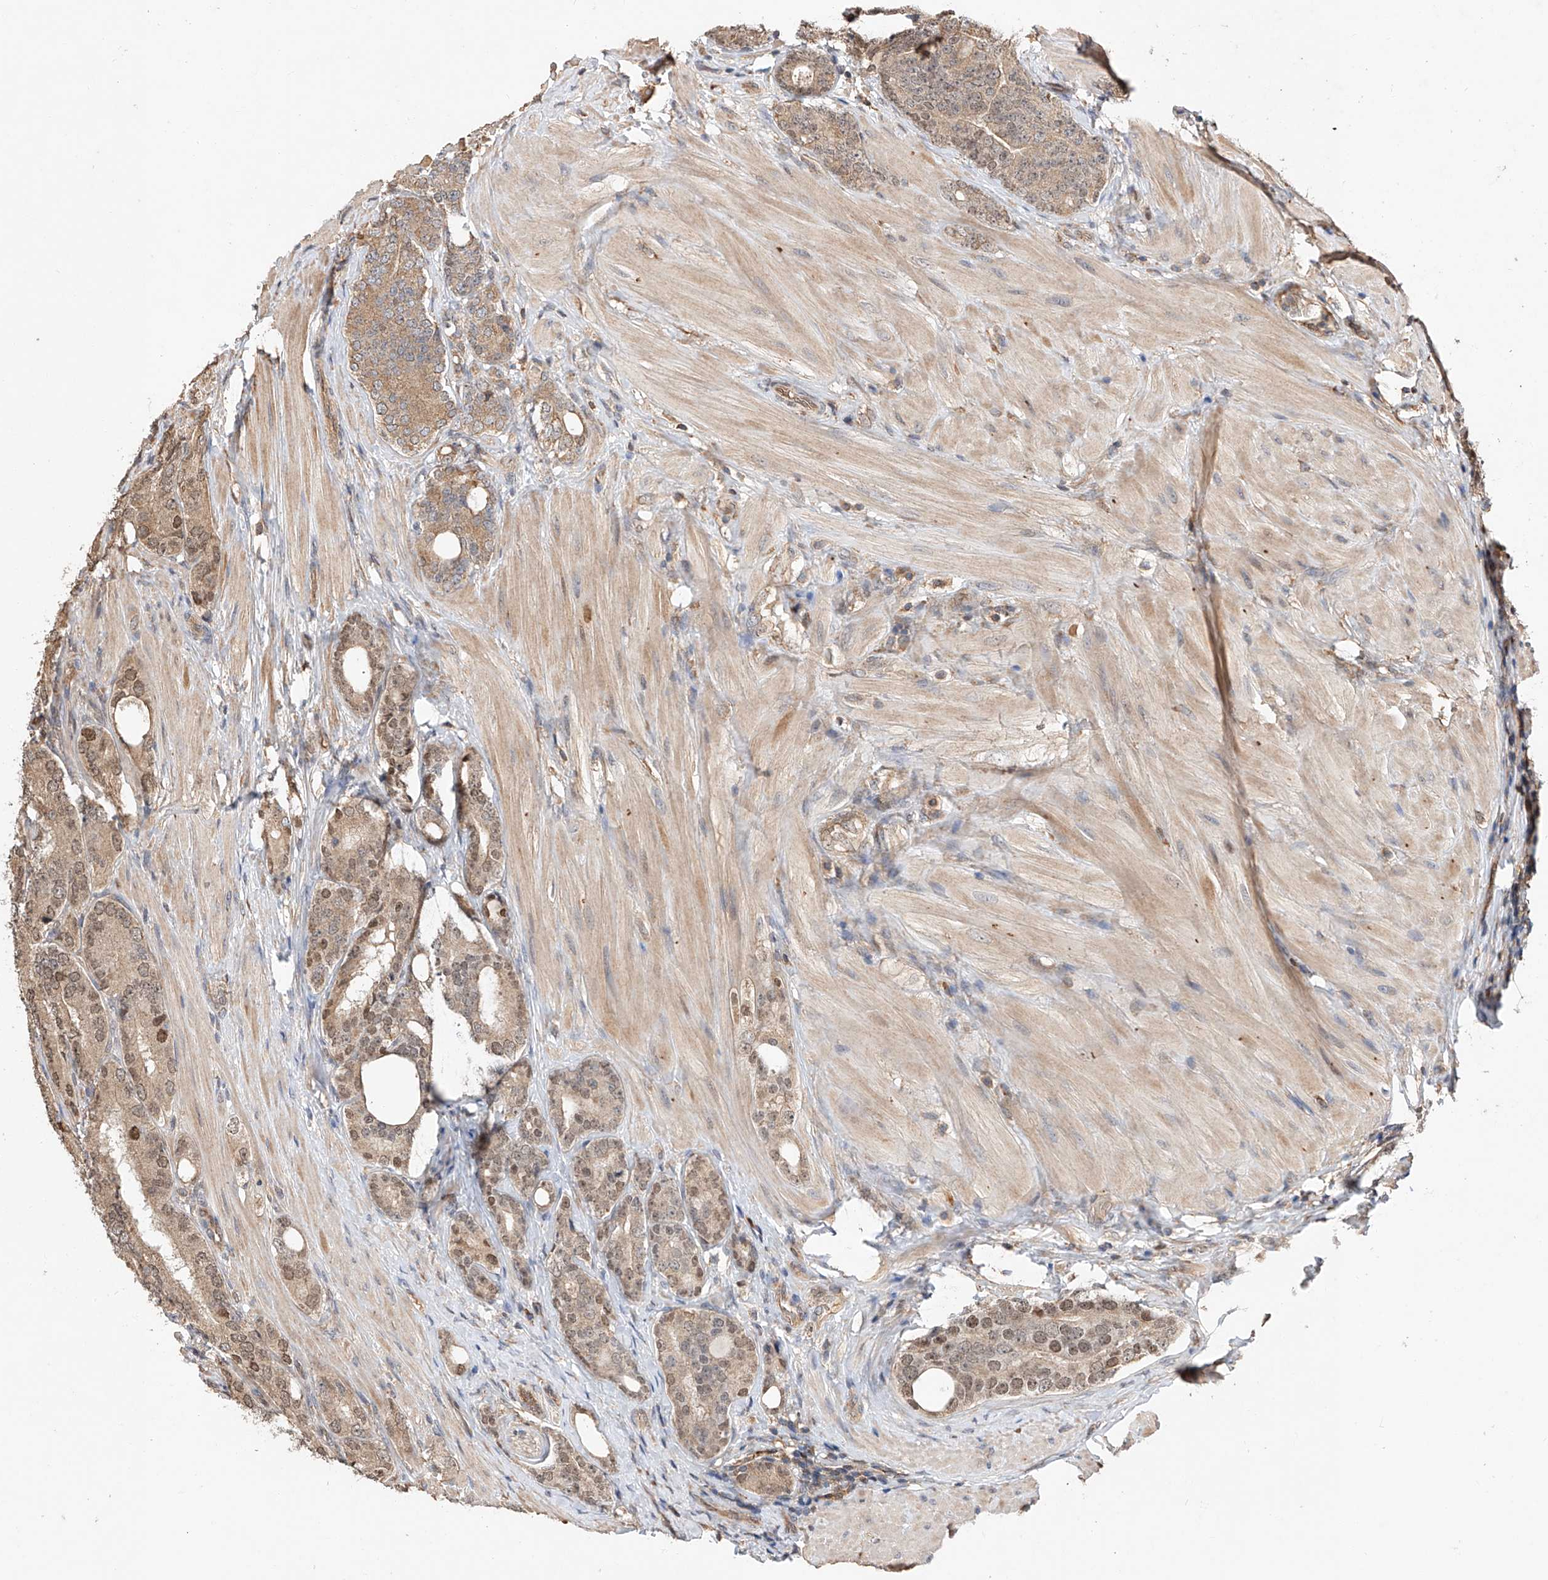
{"staining": {"intensity": "moderate", "quantity": ">75%", "location": "cytoplasmic/membranous,nuclear"}, "tissue": "prostate cancer", "cell_type": "Tumor cells", "image_type": "cancer", "snomed": [{"axis": "morphology", "description": "Adenocarcinoma, High grade"}, {"axis": "topography", "description": "Prostate"}], "caption": "A high-resolution photomicrograph shows immunohistochemistry (IHC) staining of high-grade adenocarcinoma (prostate), which shows moderate cytoplasmic/membranous and nuclear staining in approximately >75% of tumor cells. (Stains: DAB (3,3'-diaminobenzidine) in brown, nuclei in blue, Microscopy: brightfield microscopy at high magnification).", "gene": "RILPL2", "patient": {"sex": "male", "age": 56}}